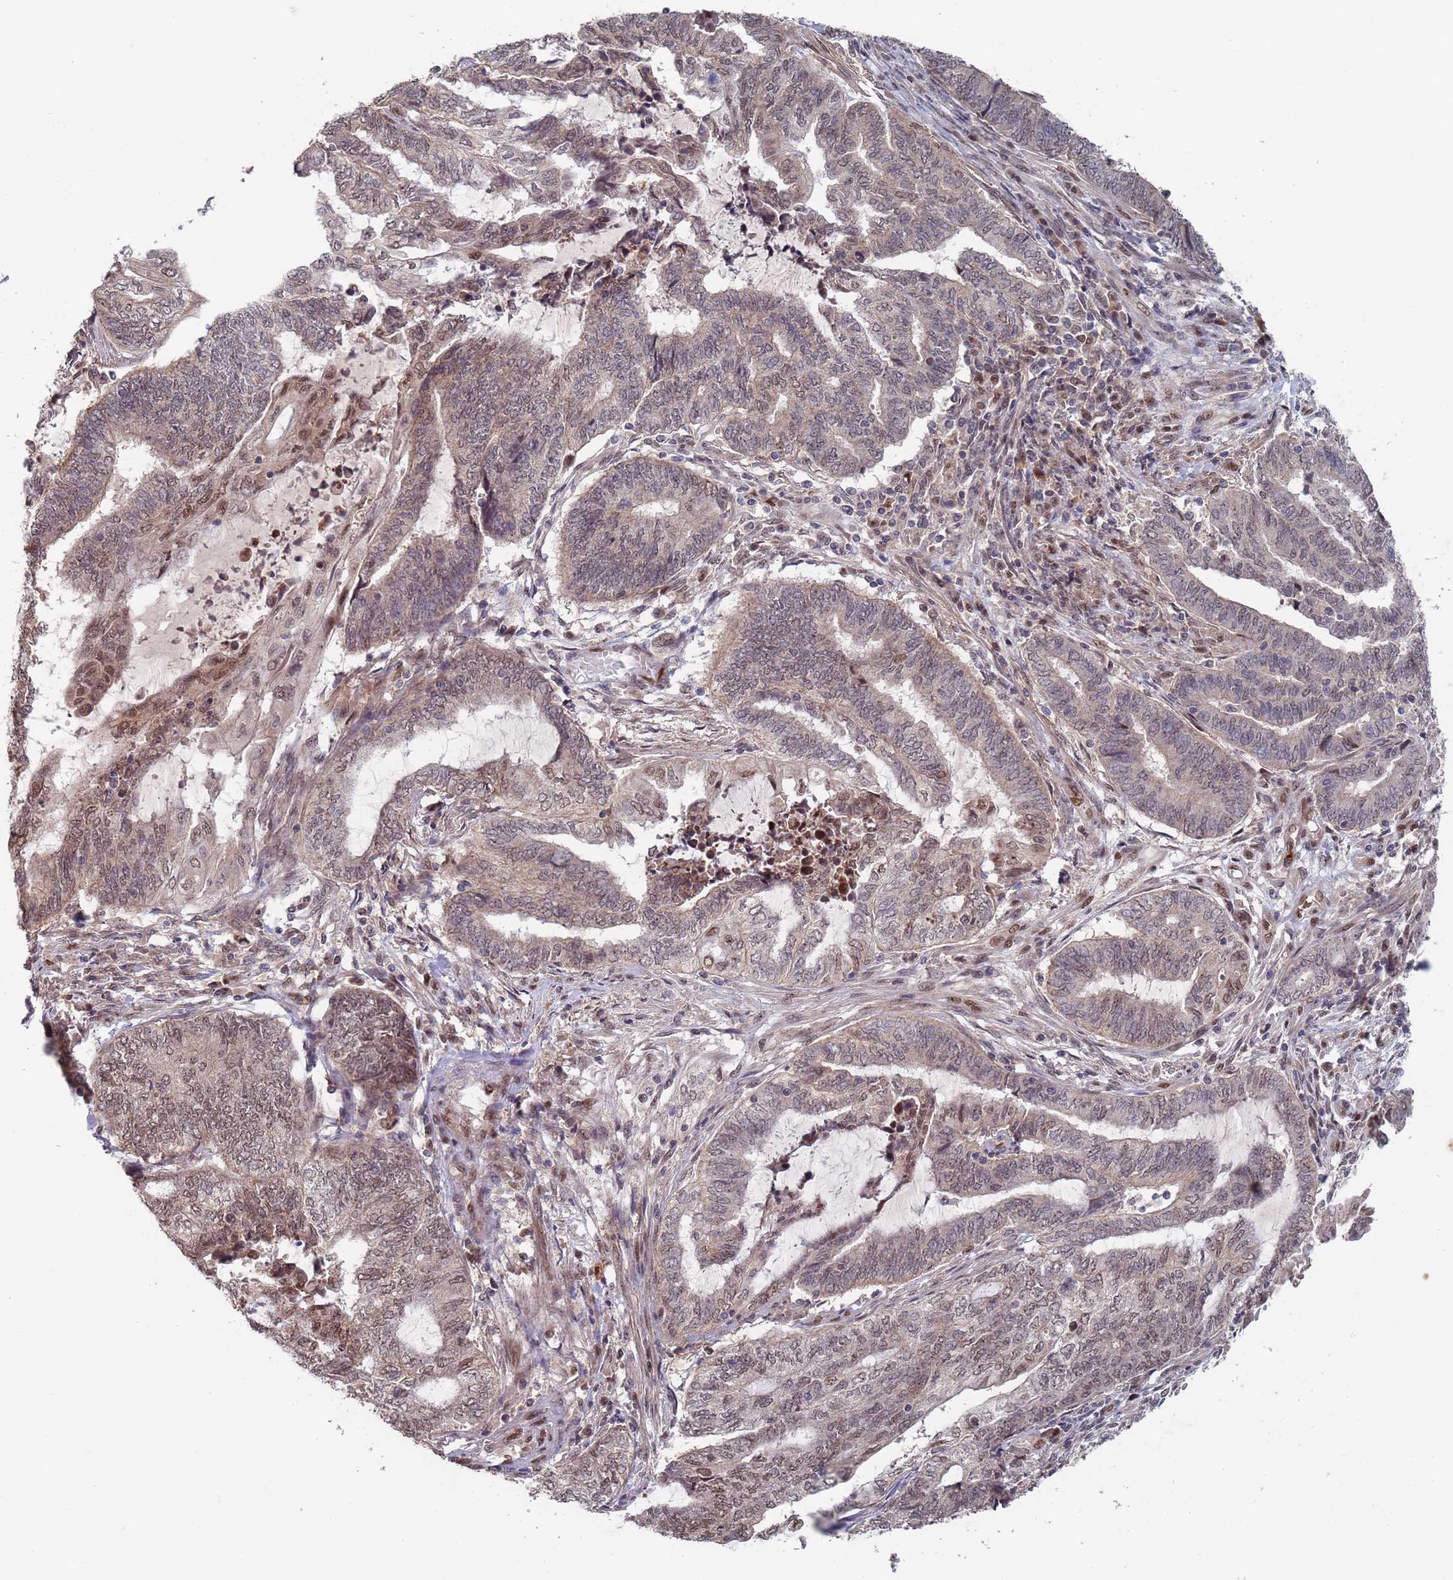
{"staining": {"intensity": "weak", "quantity": "25%-75%", "location": "nuclear"}, "tissue": "endometrial cancer", "cell_type": "Tumor cells", "image_type": "cancer", "snomed": [{"axis": "morphology", "description": "Adenocarcinoma, NOS"}, {"axis": "topography", "description": "Uterus"}, {"axis": "topography", "description": "Endometrium"}], "caption": "Protein staining displays weak nuclear expression in approximately 25%-75% of tumor cells in endometrial adenocarcinoma. The protein is stained brown, and the nuclei are stained in blue (DAB (3,3'-diaminobenzidine) IHC with brightfield microscopy, high magnification).", "gene": "RPP25", "patient": {"sex": "female", "age": 70}}